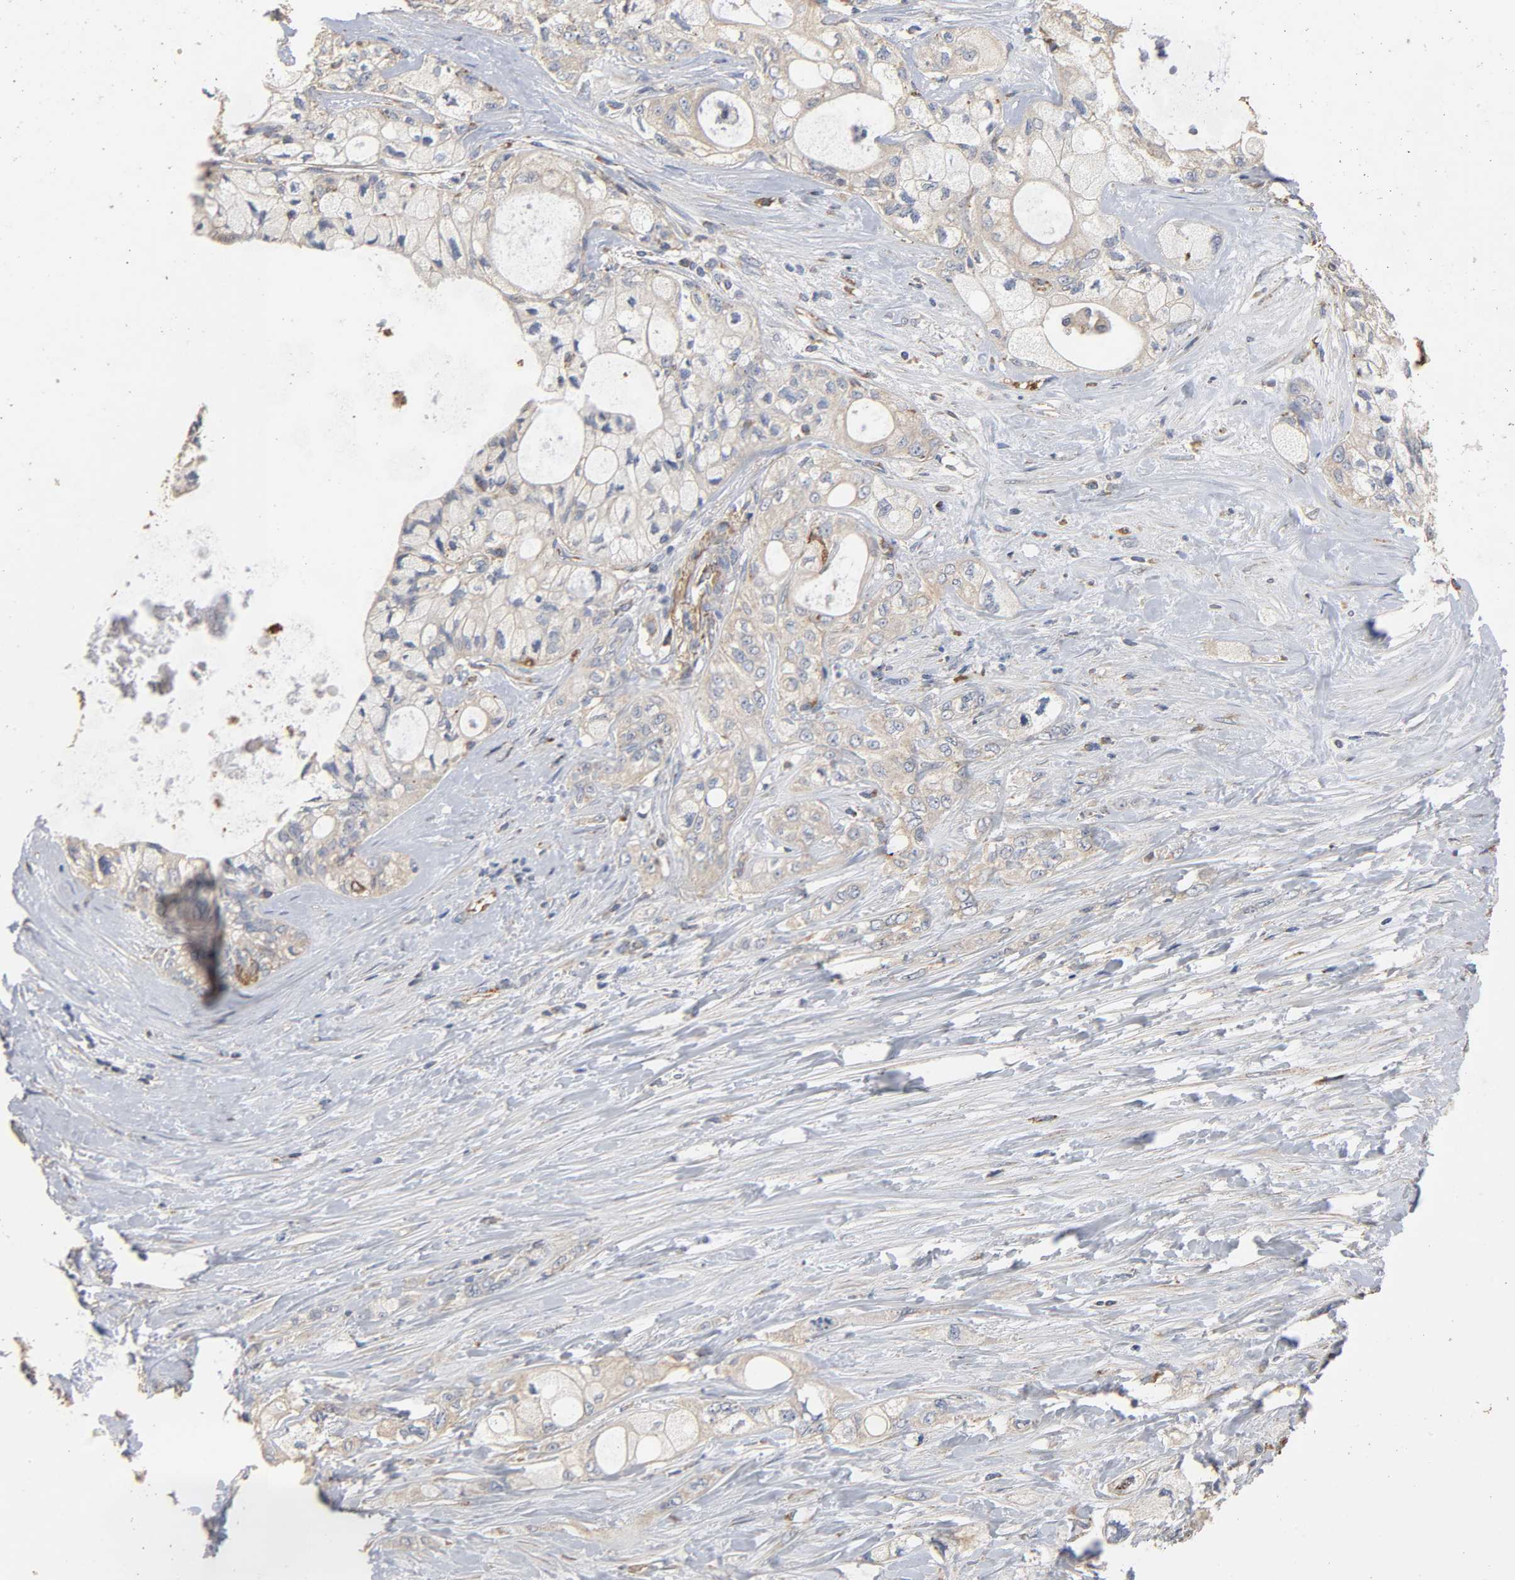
{"staining": {"intensity": "weak", "quantity": ">75%", "location": "cytoplasmic/membranous"}, "tissue": "pancreatic cancer", "cell_type": "Tumor cells", "image_type": "cancer", "snomed": [{"axis": "morphology", "description": "Adenocarcinoma, NOS"}, {"axis": "topography", "description": "Pancreas"}], "caption": "Adenocarcinoma (pancreatic) stained for a protein (brown) reveals weak cytoplasmic/membranous positive staining in about >75% of tumor cells.", "gene": "NDUFS3", "patient": {"sex": "male", "age": 70}}